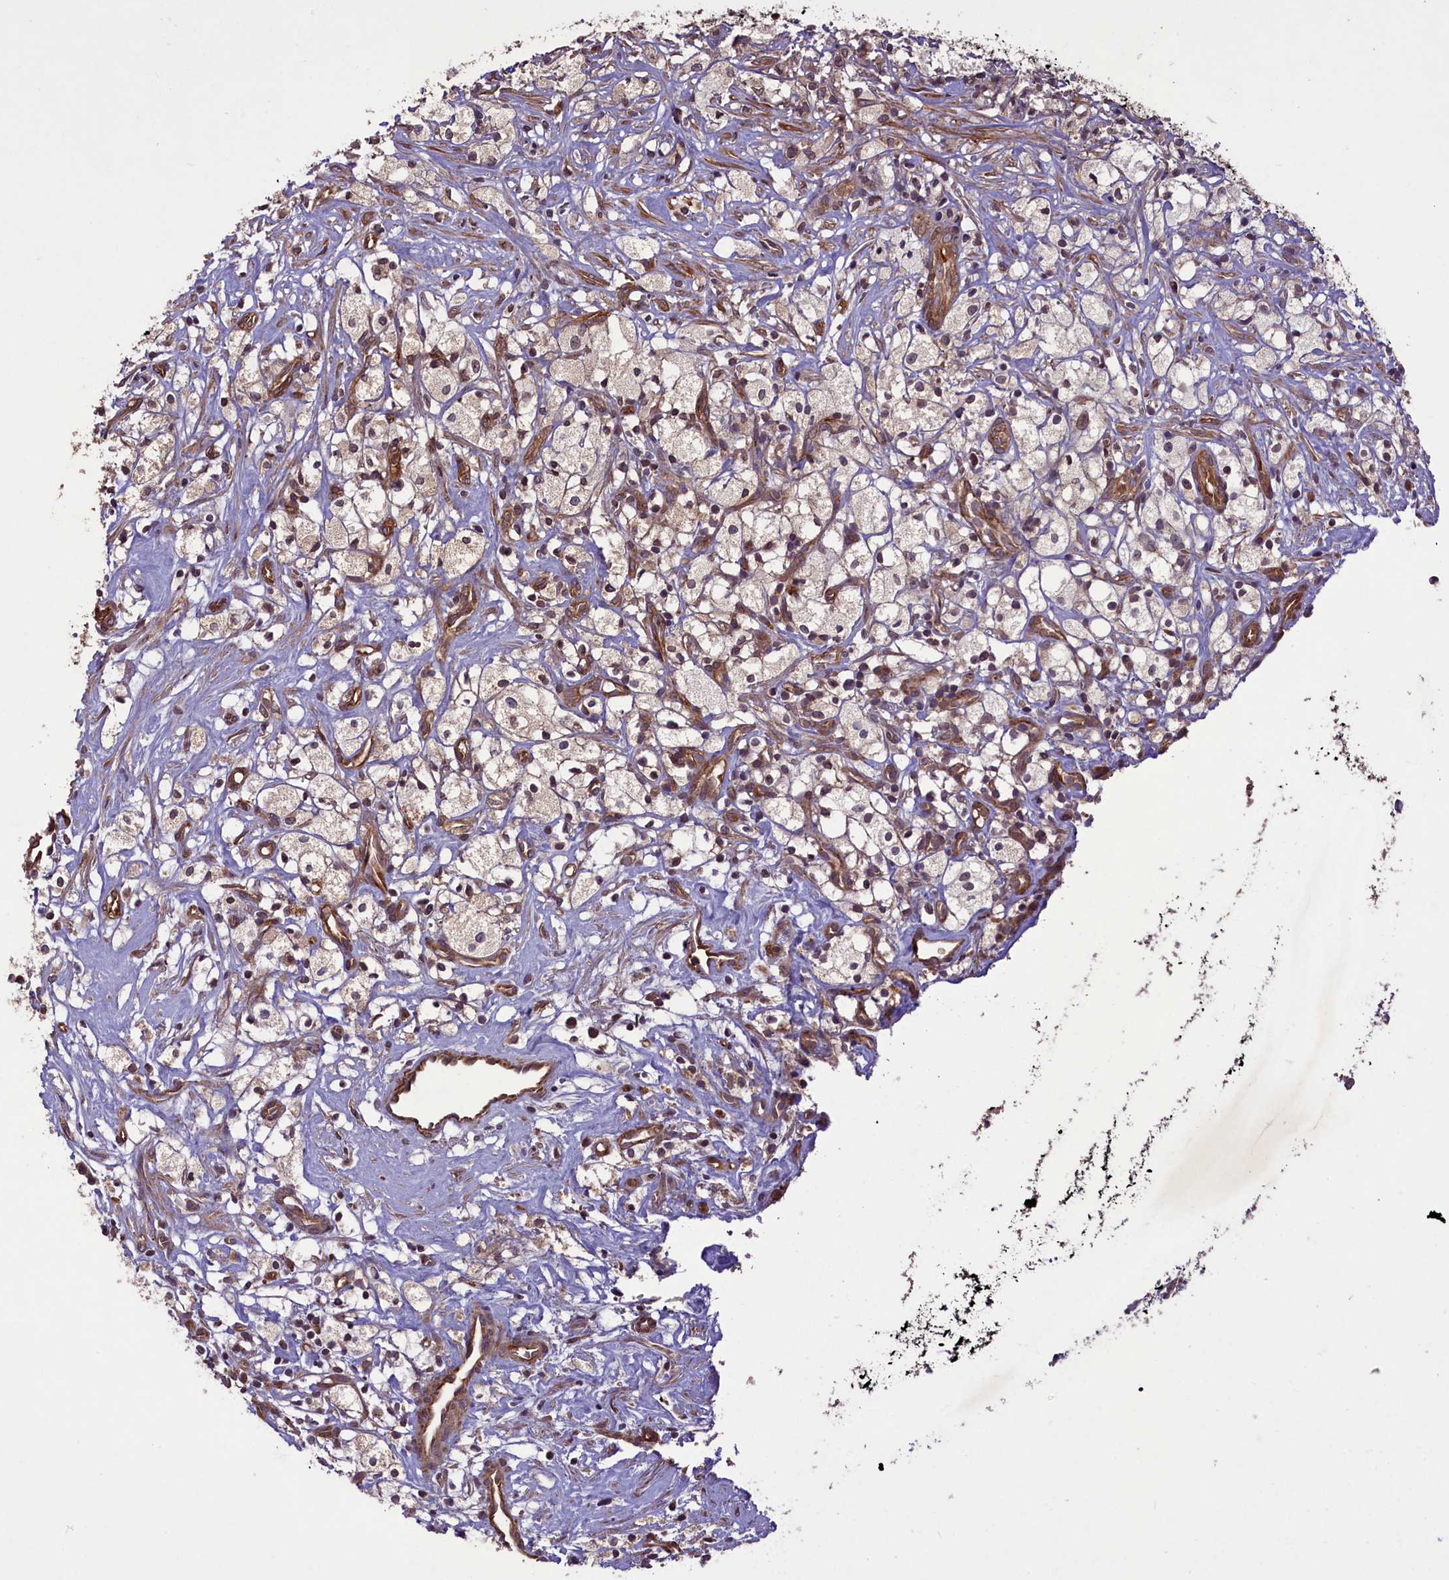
{"staining": {"intensity": "weak", "quantity": "25%-75%", "location": "cytoplasmic/membranous,nuclear"}, "tissue": "renal cancer", "cell_type": "Tumor cells", "image_type": "cancer", "snomed": [{"axis": "morphology", "description": "Adenocarcinoma, NOS"}, {"axis": "topography", "description": "Kidney"}], "caption": "A histopathology image of renal cancer (adenocarcinoma) stained for a protein displays weak cytoplasmic/membranous and nuclear brown staining in tumor cells. (DAB (3,3'-diaminobenzidine) IHC with brightfield microscopy, high magnification).", "gene": "CCDC125", "patient": {"sex": "male", "age": 59}}